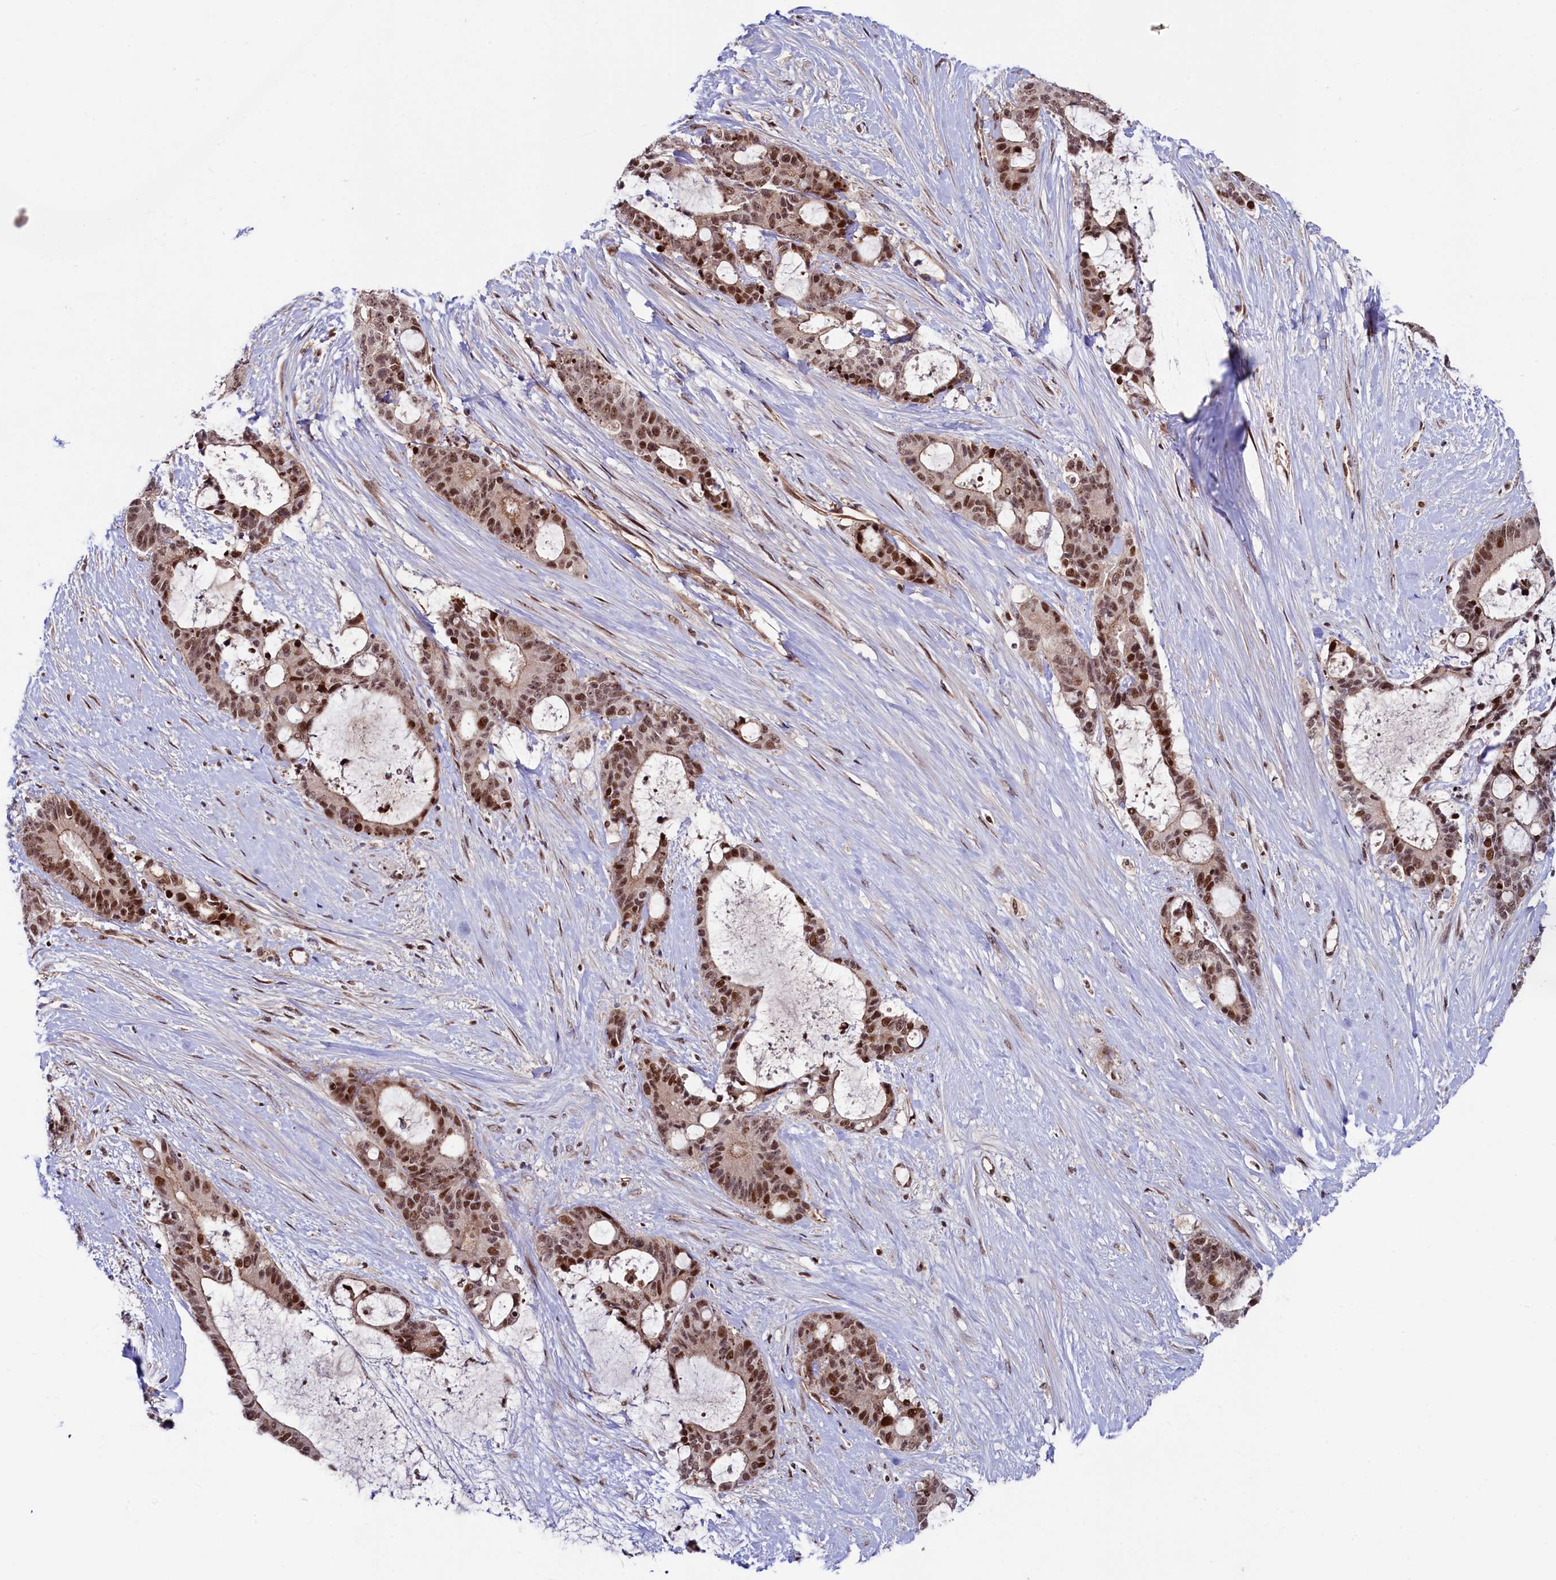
{"staining": {"intensity": "moderate", "quantity": ">75%", "location": "nuclear"}, "tissue": "liver cancer", "cell_type": "Tumor cells", "image_type": "cancer", "snomed": [{"axis": "morphology", "description": "Normal tissue, NOS"}, {"axis": "morphology", "description": "Cholangiocarcinoma"}, {"axis": "topography", "description": "Liver"}, {"axis": "topography", "description": "Peripheral nerve tissue"}], "caption": "Immunohistochemical staining of human liver cancer (cholangiocarcinoma) displays moderate nuclear protein expression in about >75% of tumor cells.", "gene": "LEO1", "patient": {"sex": "female", "age": 73}}